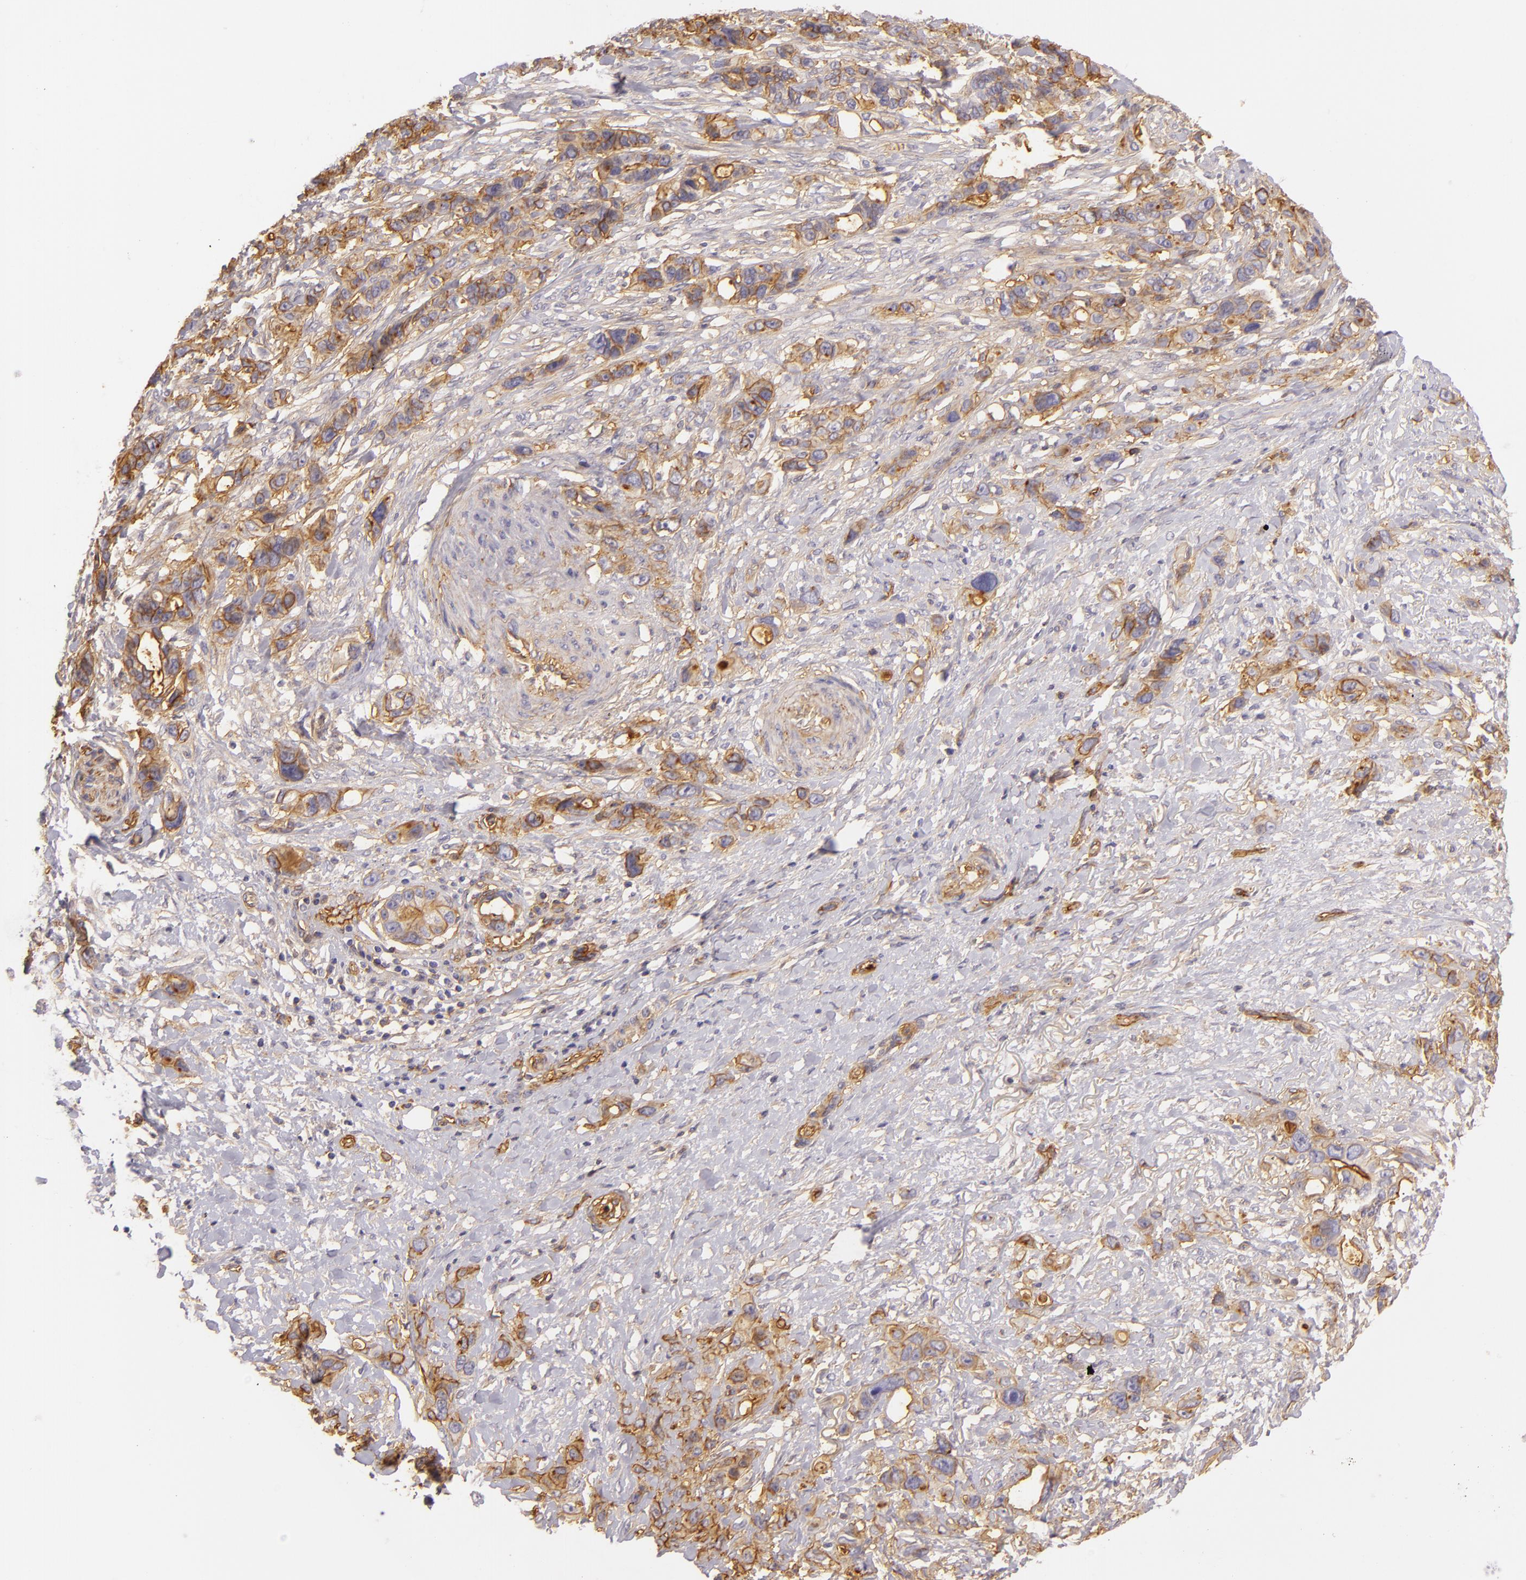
{"staining": {"intensity": "moderate", "quantity": ">75%", "location": "cytoplasmic/membranous"}, "tissue": "stomach cancer", "cell_type": "Tumor cells", "image_type": "cancer", "snomed": [{"axis": "morphology", "description": "Adenocarcinoma, NOS"}, {"axis": "topography", "description": "Stomach, upper"}], "caption": "Moderate cytoplasmic/membranous positivity is appreciated in approximately >75% of tumor cells in stomach cancer.", "gene": "CD59", "patient": {"sex": "male", "age": 47}}